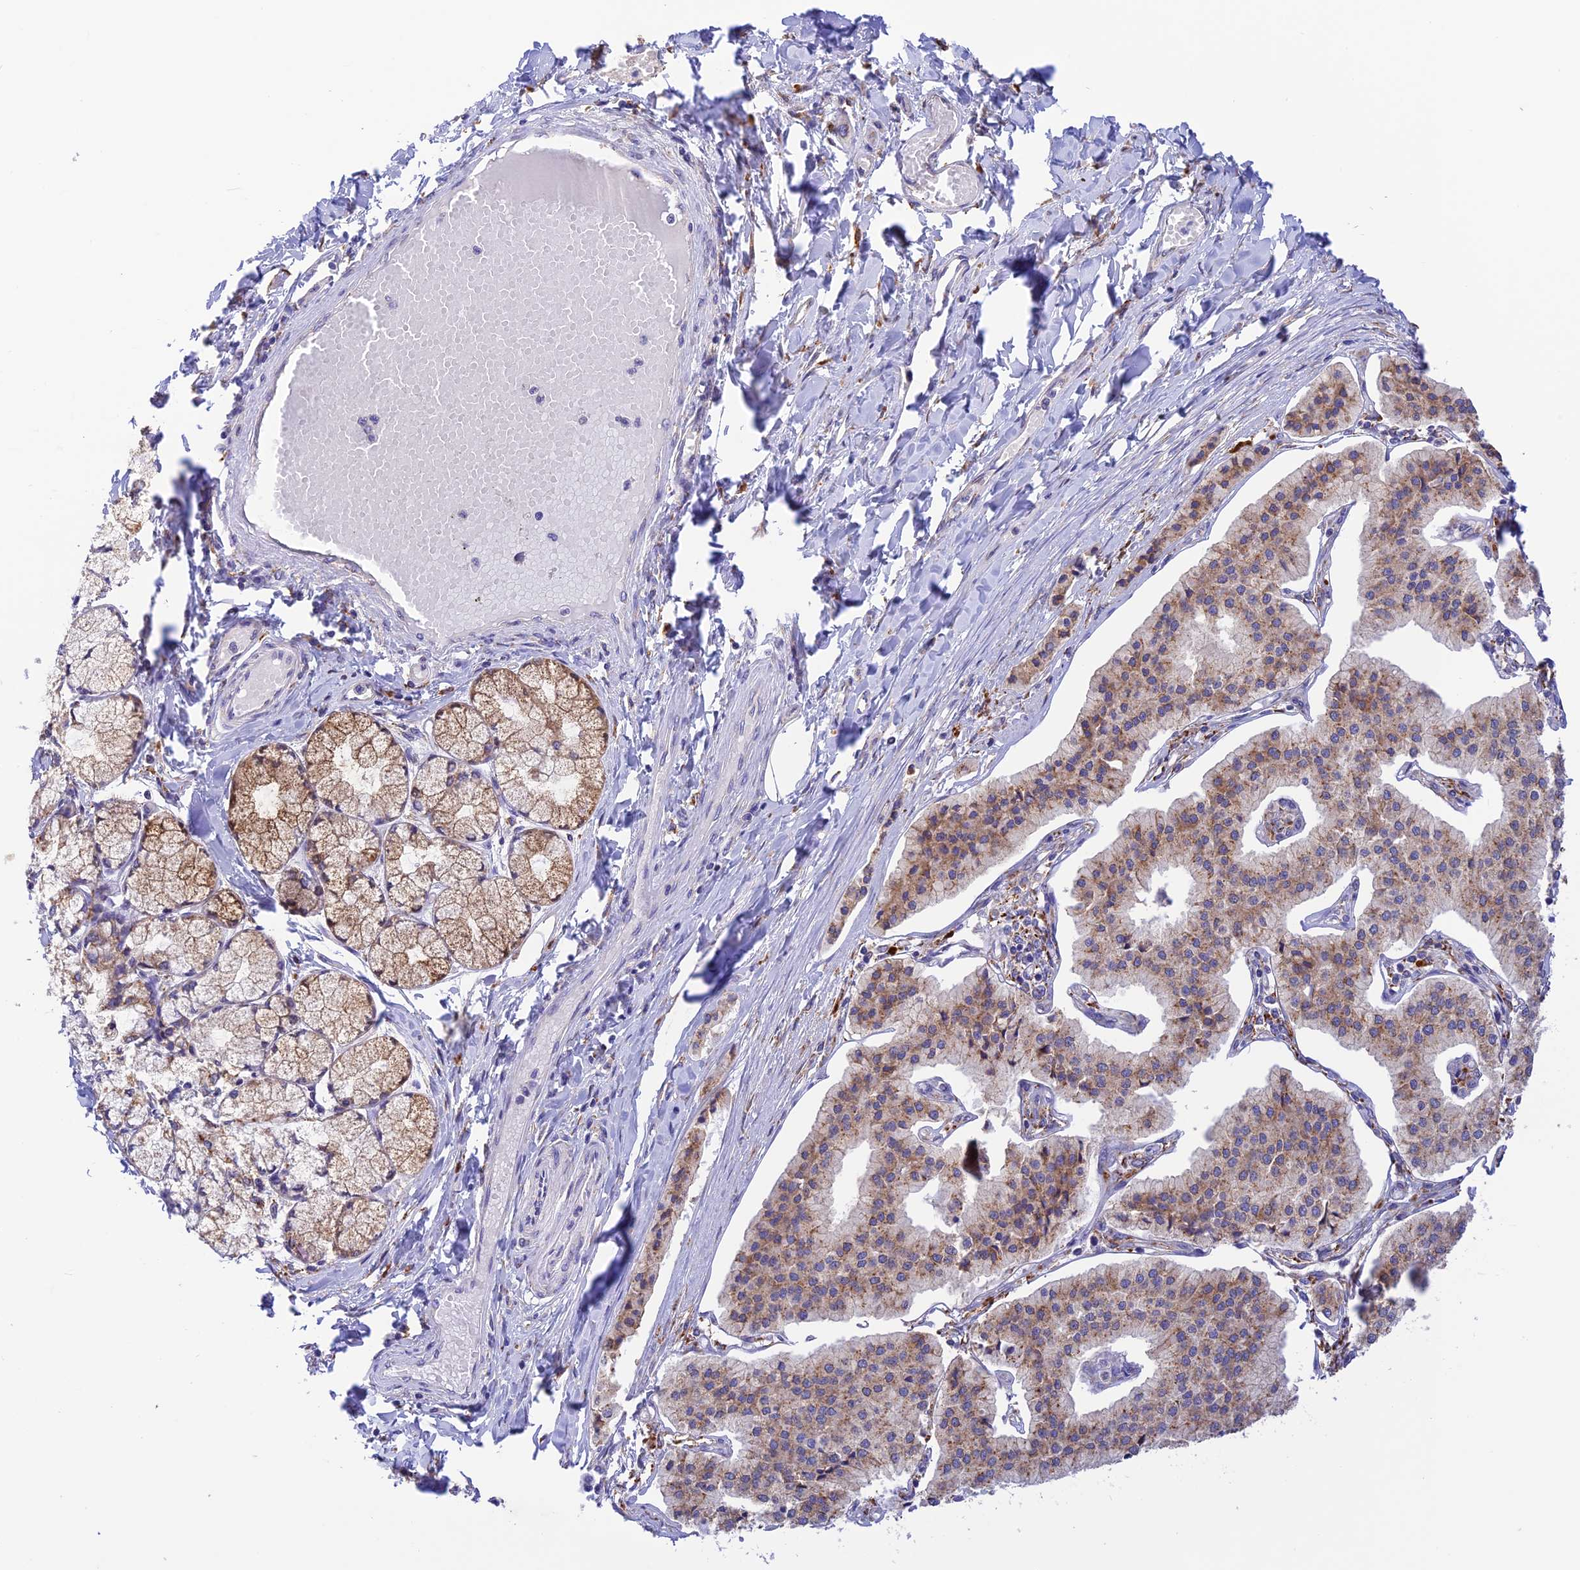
{"staining": {"intensity": "weak", "quantity": ">75%", "location": "cytoplasmic/membranous"}, "tissue": "pancreatic cancer", "cell_type": "Tumor cells", "image_type": "cancer", "snomed": [{"axis": "morphology", "description": "Adenocarcinoma, NOS"}, {"axis": "topography", "description": "Pancreas"}], "caption": "The immunohistochemical stain shows weak cytoplasmic/membranous staining in tumor cells of pancreatic adenocarcinoma tissue.", "gene": "VKORC1", "patient": {"sex": "female", "age": 50}}